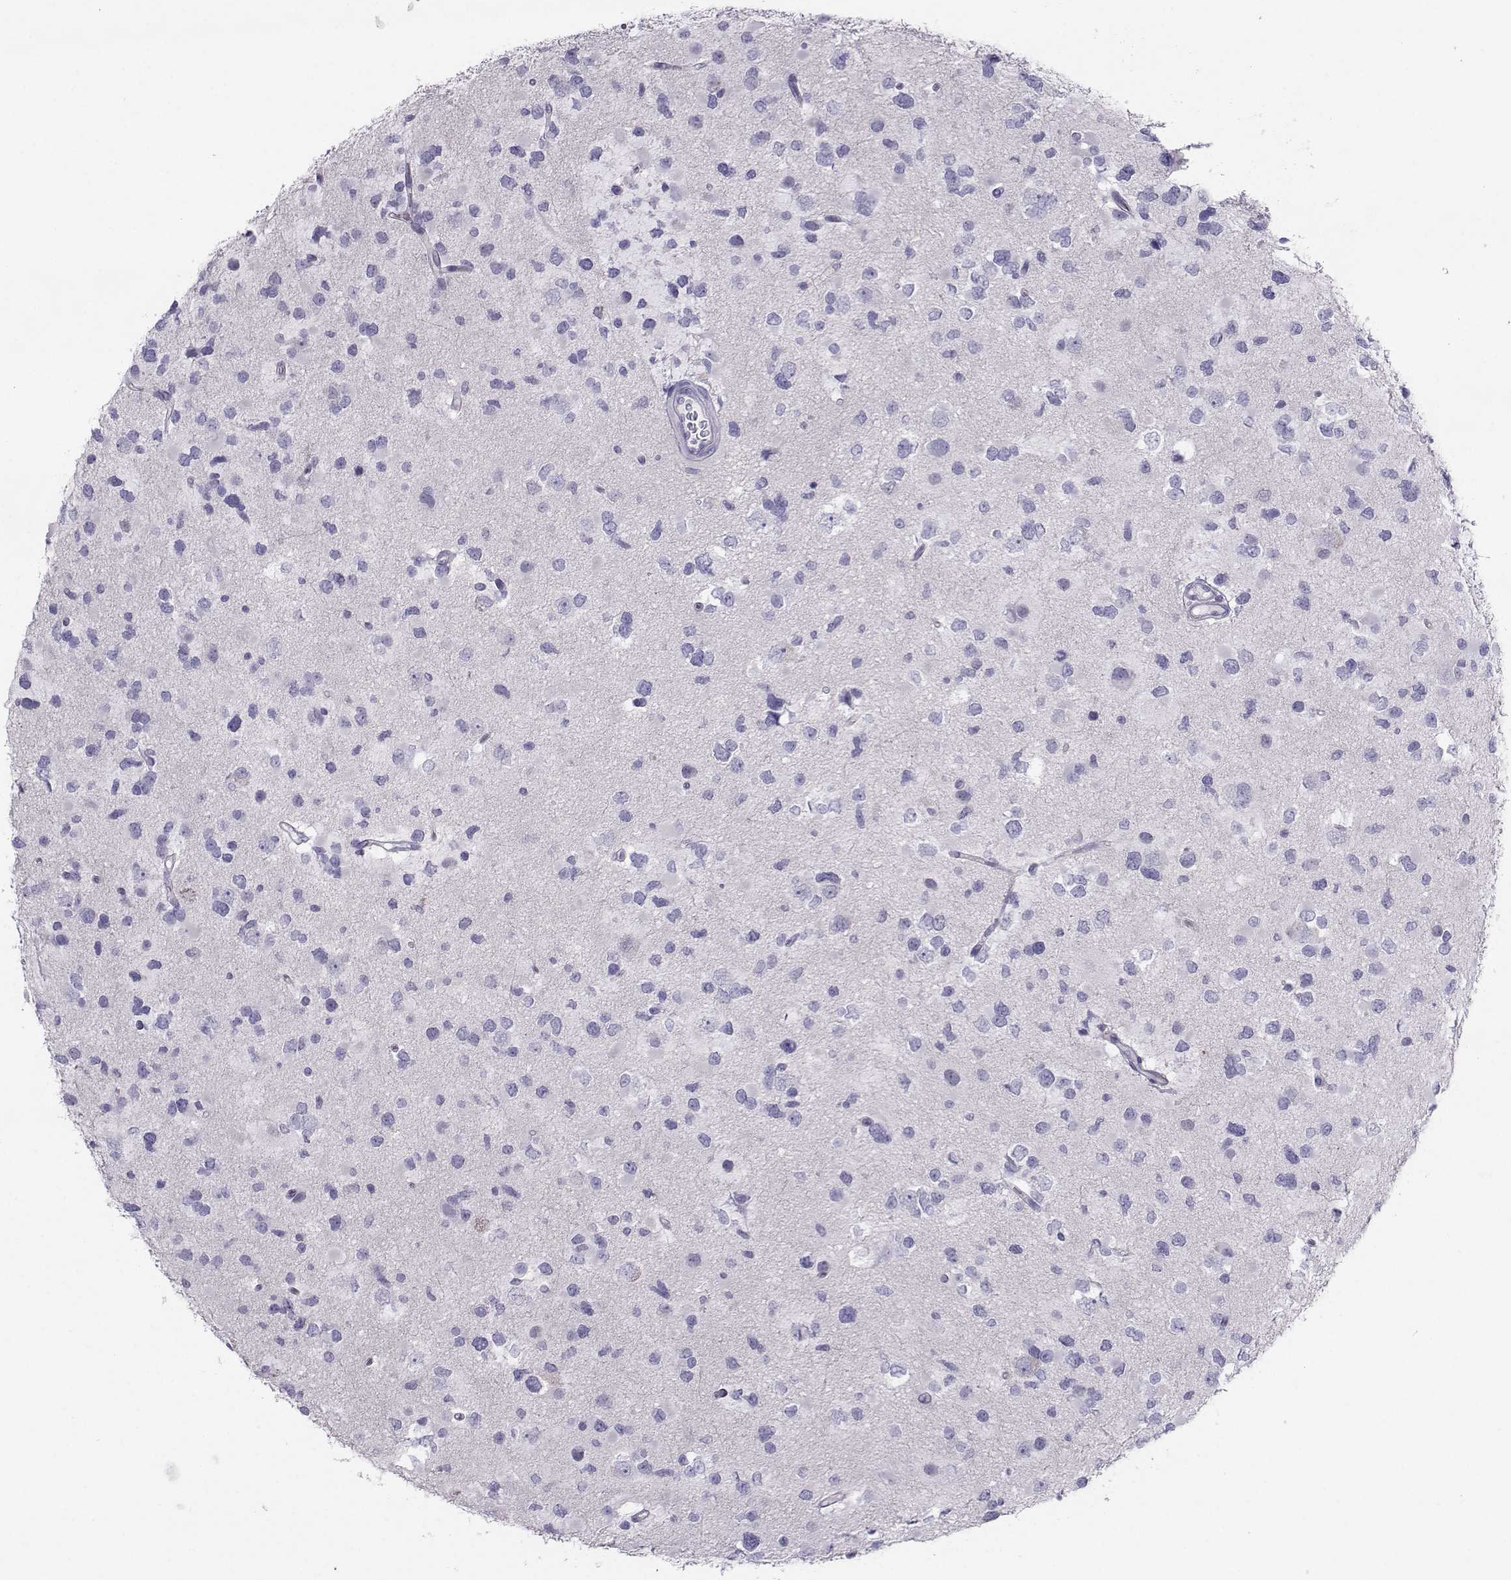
{"staining": {"intensity": "negative", "quantity": "none", "location": "none"}, "tissue": "glioma", "cell_type": "Tumor cells", "image_type": "cancer", "snomed": [{"axis": "morphology", "description": "Glioma, malignant, Low grade"}, {"axis": "topography", "description": "Brain"}], "caption": "High power microscopy image of an IHC image of glioma, revealing no significant staining in tumor cells.", "gene": "PGK1", "patient": {"sex": "female", "age": 32}}